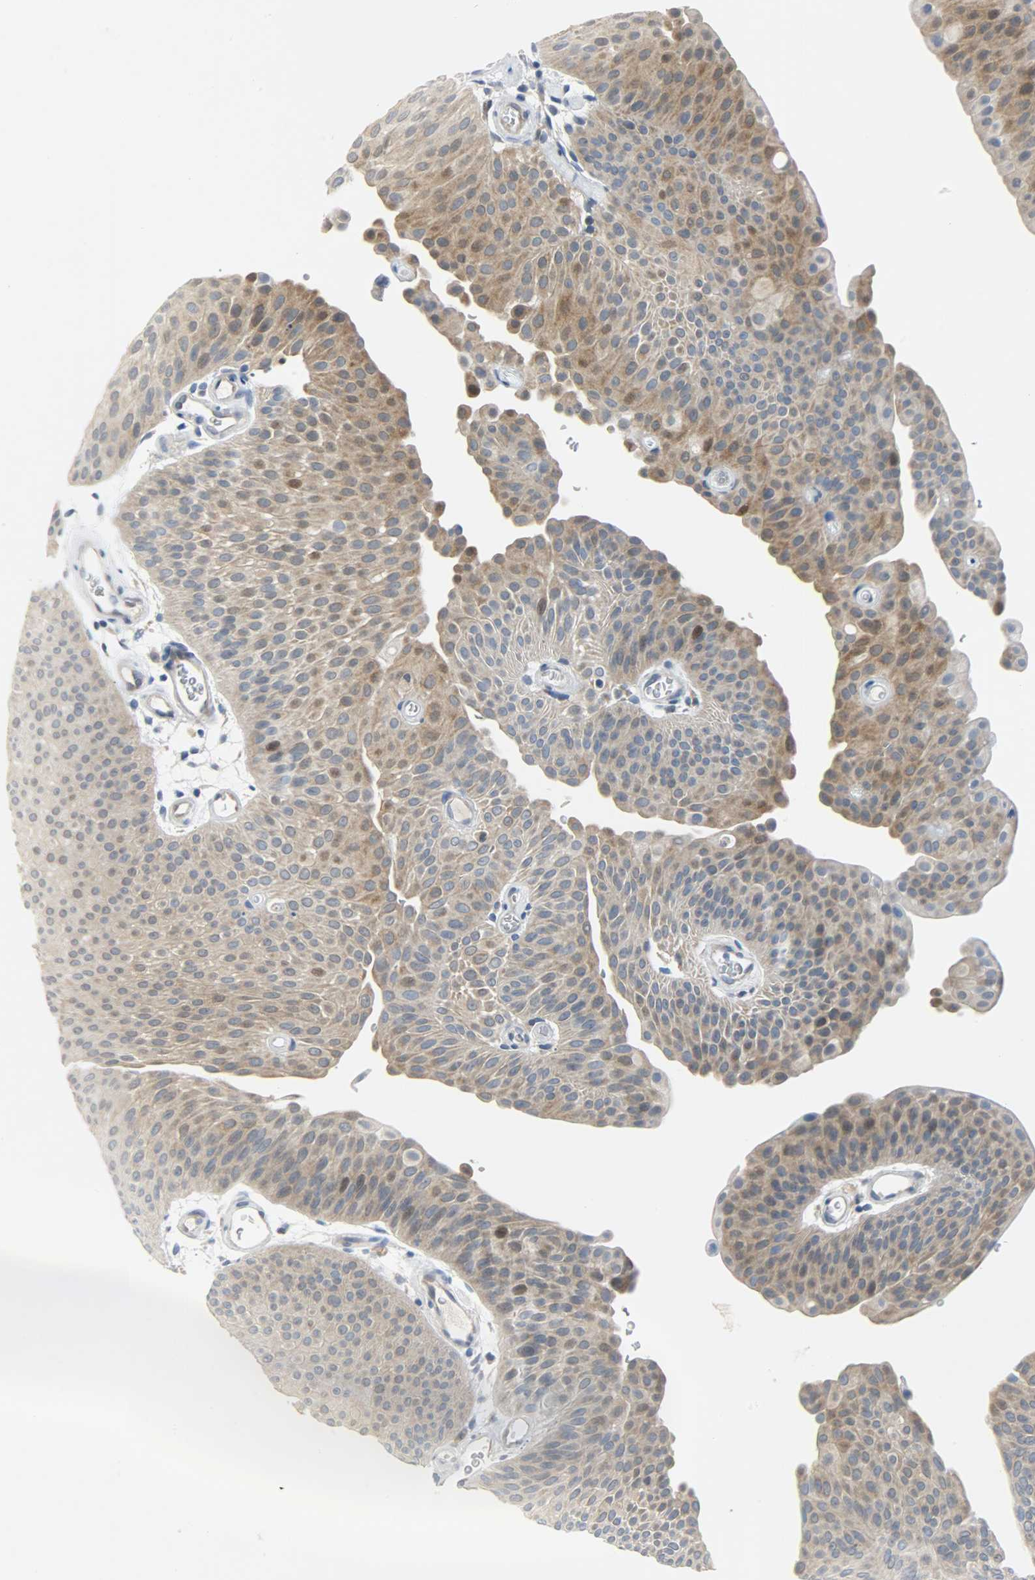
{"staining": {"intensity": "moderate", "quantity": "25%-75%", "location": "cytoplasmic/membranous,nuclear"}, "tissue": "urothelial cancer", "cell_type": "Tumor cells", "image_type": "cancer", "snomed": [{"axis": "morphology", "description": "Urothelial carcinoma, Low grade"}, {"axis": "topography", "description": "Urinary bladder"}], "caption": "IHC (DAB) staining of human low-grade urothelial carcinoma demonstrates moderate cytoplasmic/membranous and nuclear protein staining in approximately 25%-75% of tumor cells.", "gene": "EIF4EBP1", "patient": {"sex": "female", "age": 60}}